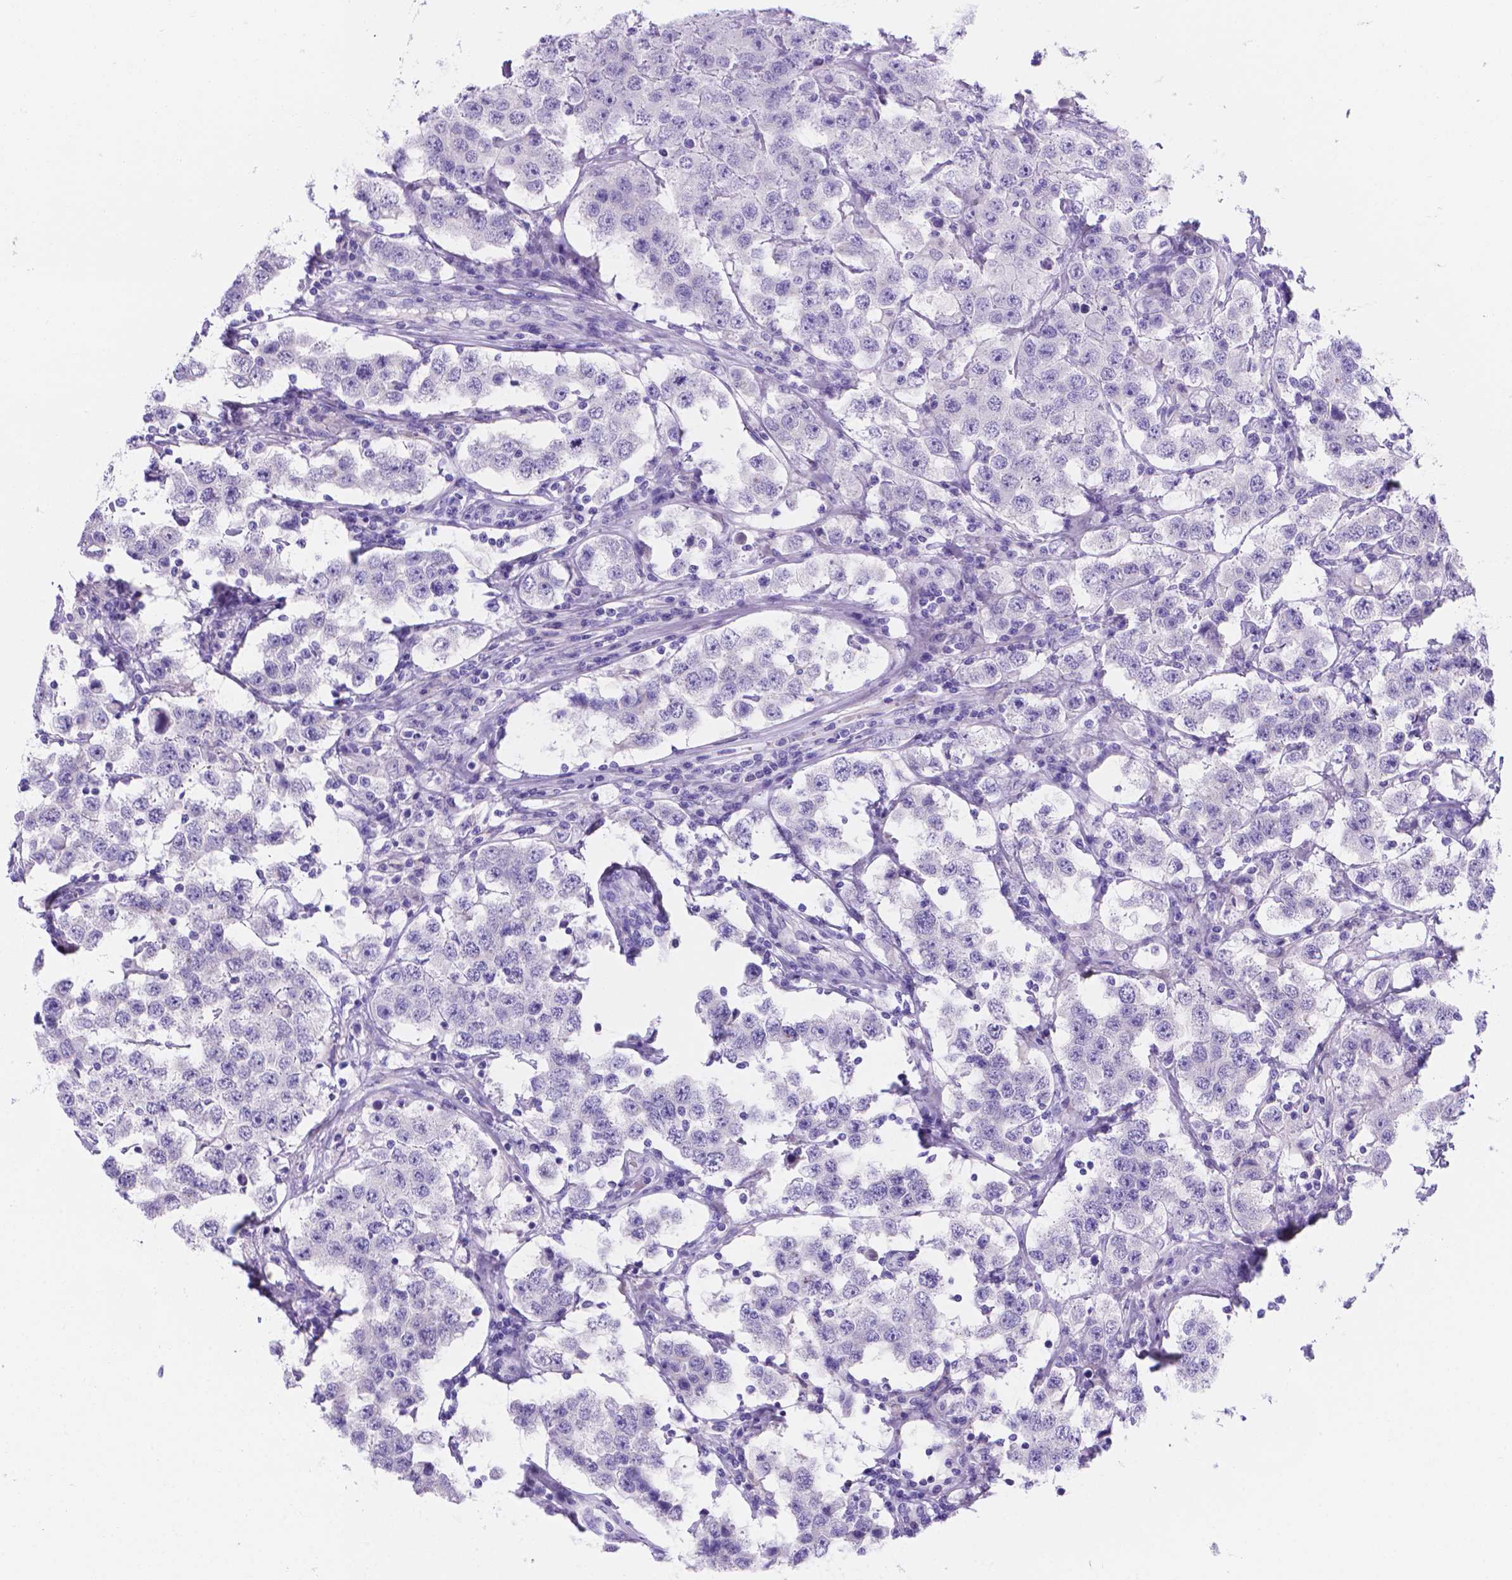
{"staining": {"intensity": "negative", "quantity": "none", "location": "none"}, "tissue": "testis cancer", "cell_type": "Tumor cells", "image_type": "cancer", "snomed": [{"axis": "morphology", "description": "Seminoma, NOS"}, {"axis": "topography", "description": "Testis"}], "caption": "Tumor cells are negative for brown protein staining in seminoma (testis).", "gene": "MLN", "patient": {"sex": "male", "age": 52}}